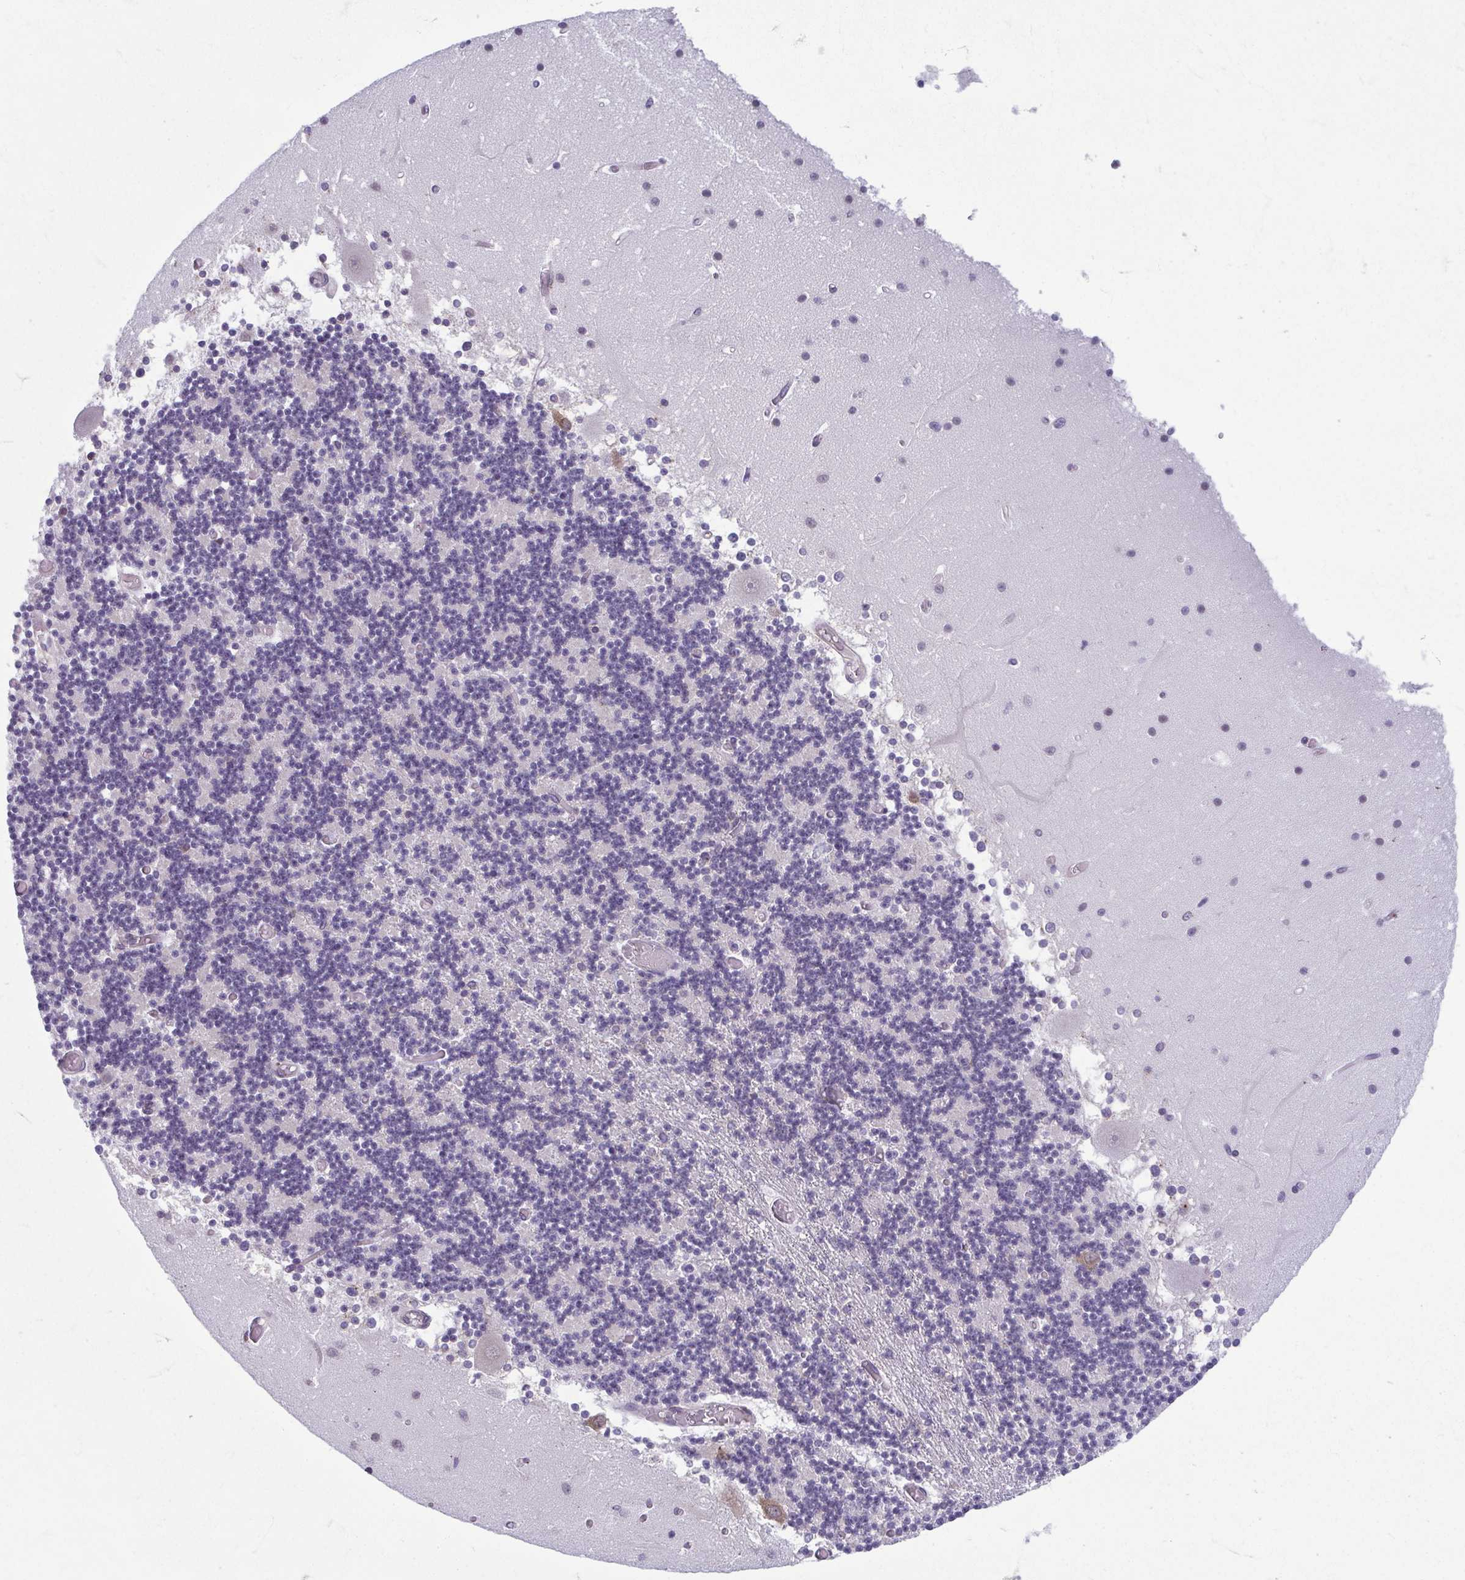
{"staining": {"intensity": "negative", "quantity": "none", "location": "none"}, "tissue": "cerebellum", "cell_type": "Cells in granular layer", "image_type": "normal", "snomed": [{"axis": "morphology", "description": "Normal tissue, NOS"}, {"axis": "topography", "description": "Cerebellum"}], "caption": "Immunohistochemistry image of unremarkable cerebellum: human cerebellum stained with DAB exhibits no significant protein positivity in cells in granular layer. (DAB (3,3'-diaminobenzidine) IHC with hematoxylin counter stain).", "gene": "TMEM108", "patient": {"sex": "female", "age": 28}}